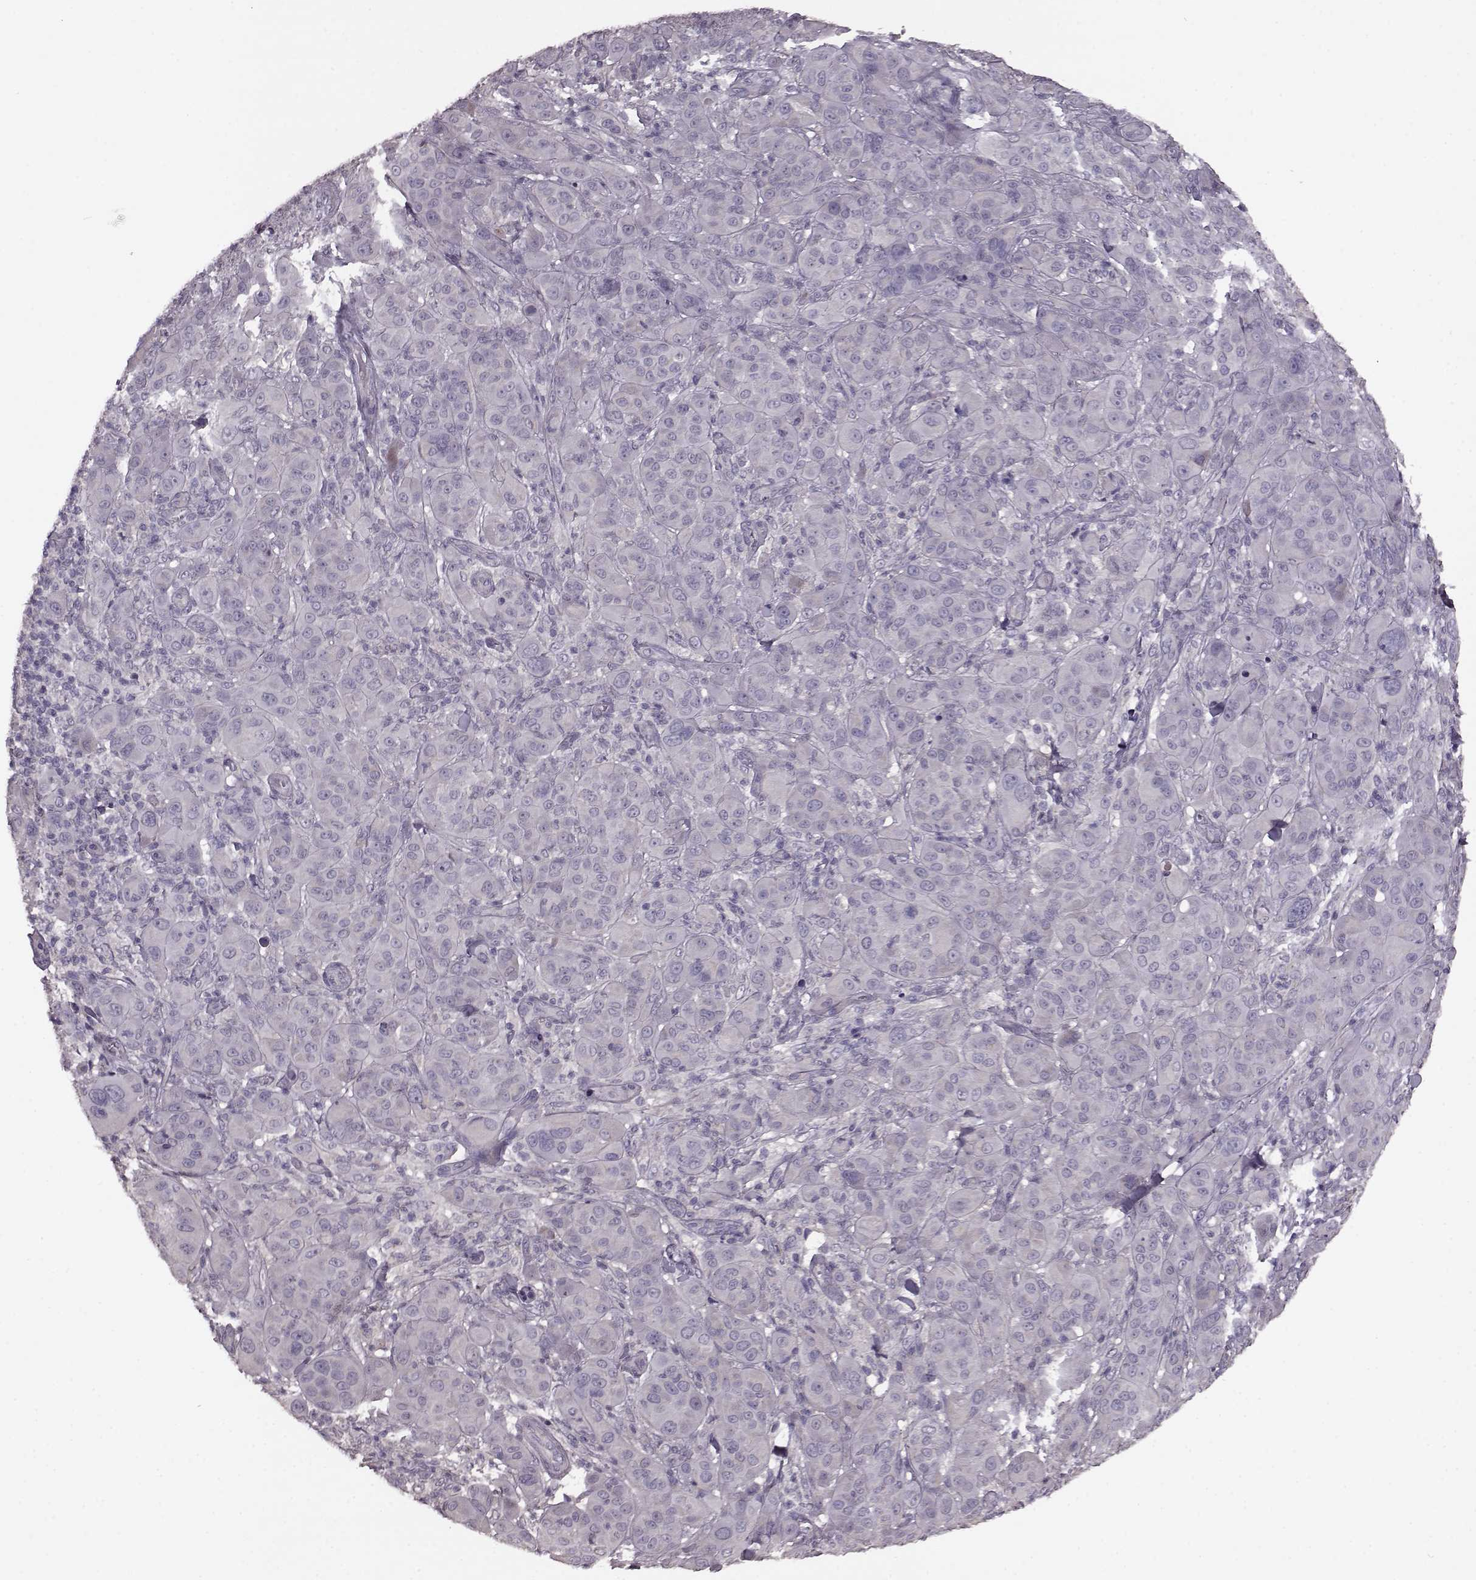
{"staining": {"intensity": "negative", "quantity": "none", "location": "none"}, "tissue": "melanoma", "cell_type": "Tumor cells", "image_type": "cancer", "snomed": [{"axis": "morphology", "description": "Malignant melanoma, NOS"}, {"axis": "topography", "description": "Skin"}], "caption": "IHC micrograph of melanoma stained for a protein (brown), which exhibits no staining in tumor cells.", "gene": "SLC52A3", "patient": {"sex": "female", "age": 87}}